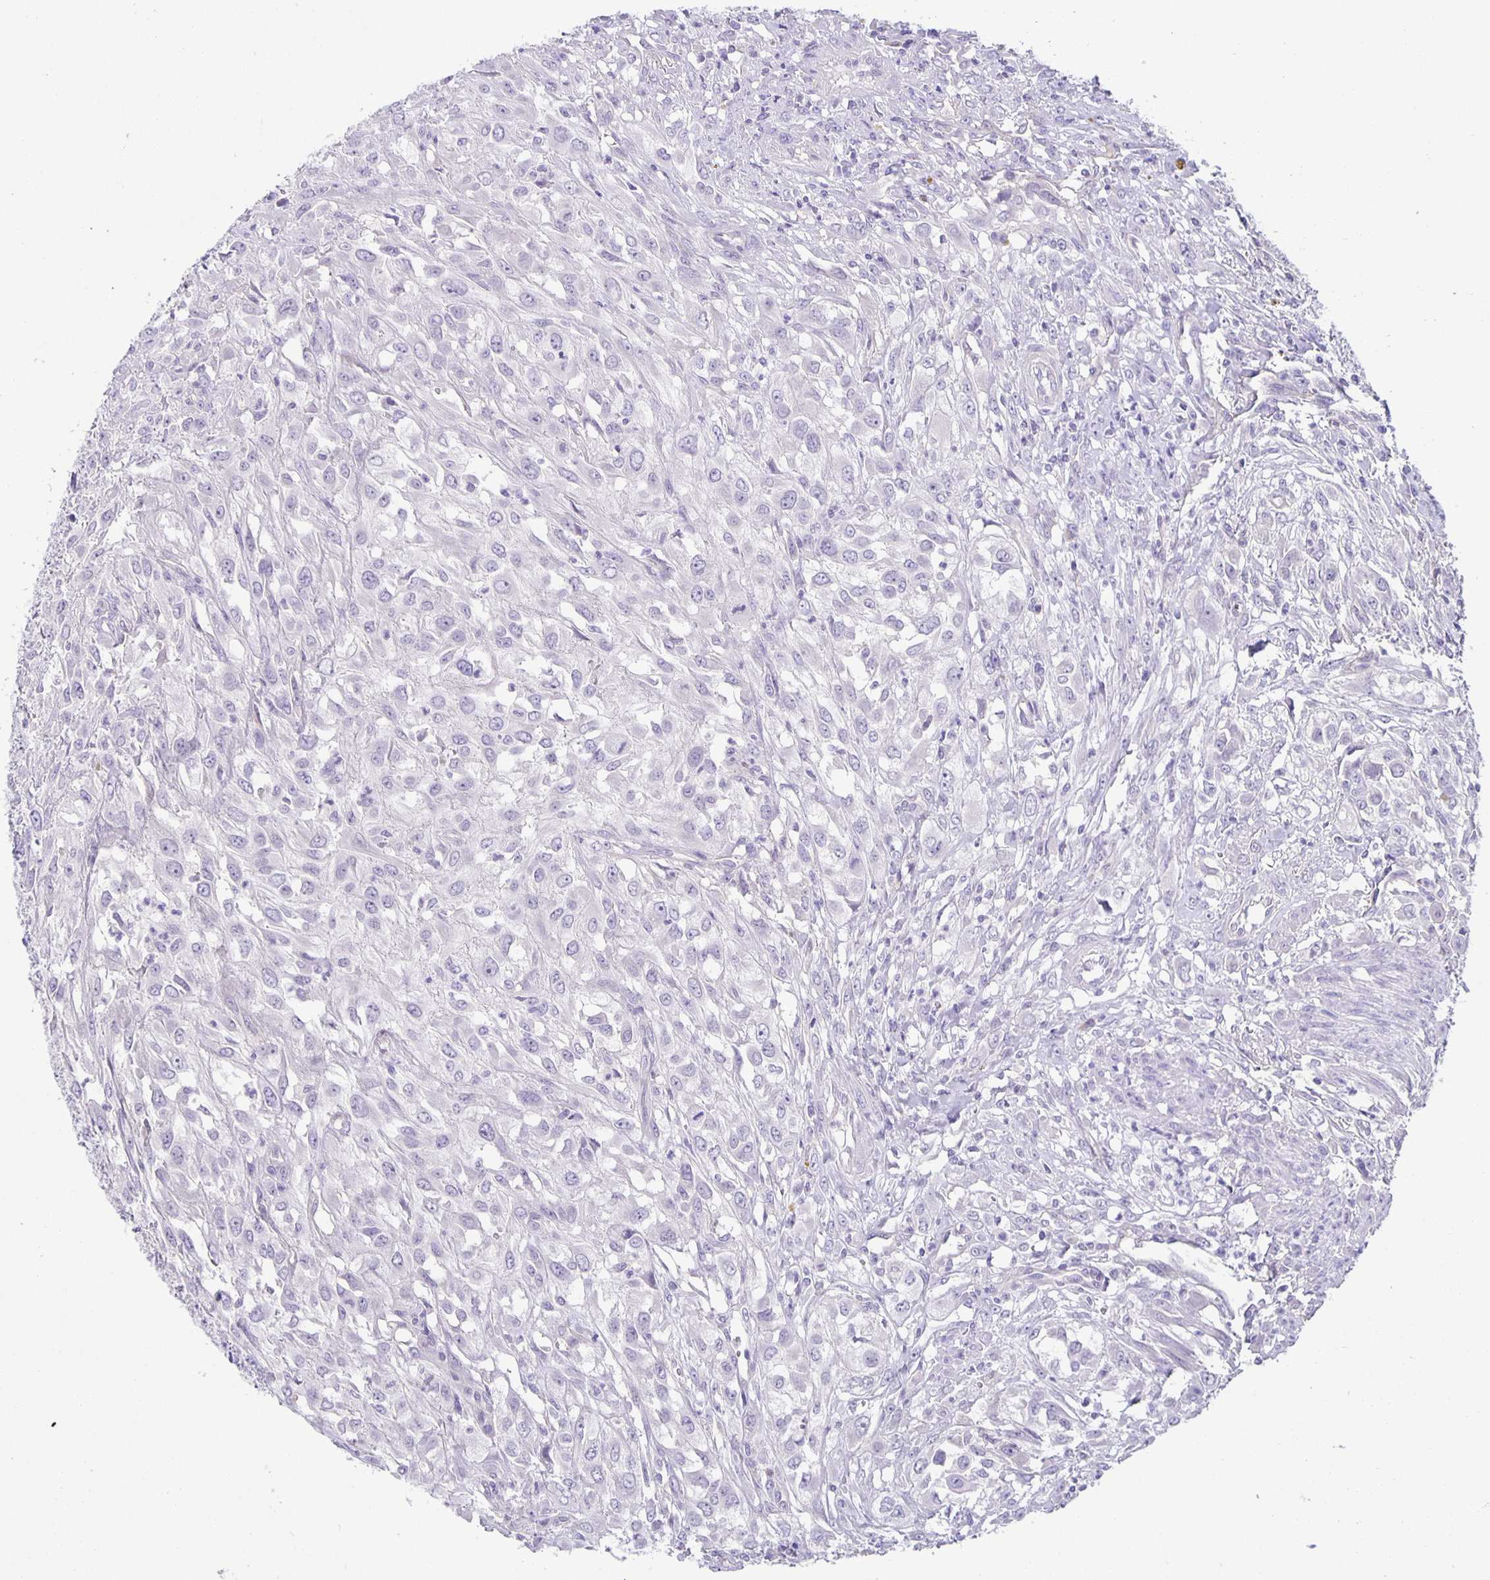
{"staining": {"intensity": "negative", "quantity": "none", "location": "none"}, "tissue": "urothelial cancer", "cell_type": "Tumor cells", "image_type": "cancer", "snomed": [{"axis": "morphology", "description": "Urothelial carcinoma, High grade"}, {"axis": "topography", "description": "Urinary bladder"}], "caption": "Urothelial carcinoma (high-grade) stained for a protein using immunohistochemistry (IHC) reveals no staining tumor cells.", "gene": "PTPN3", "patient": {"sex": "male", "age": 67}}